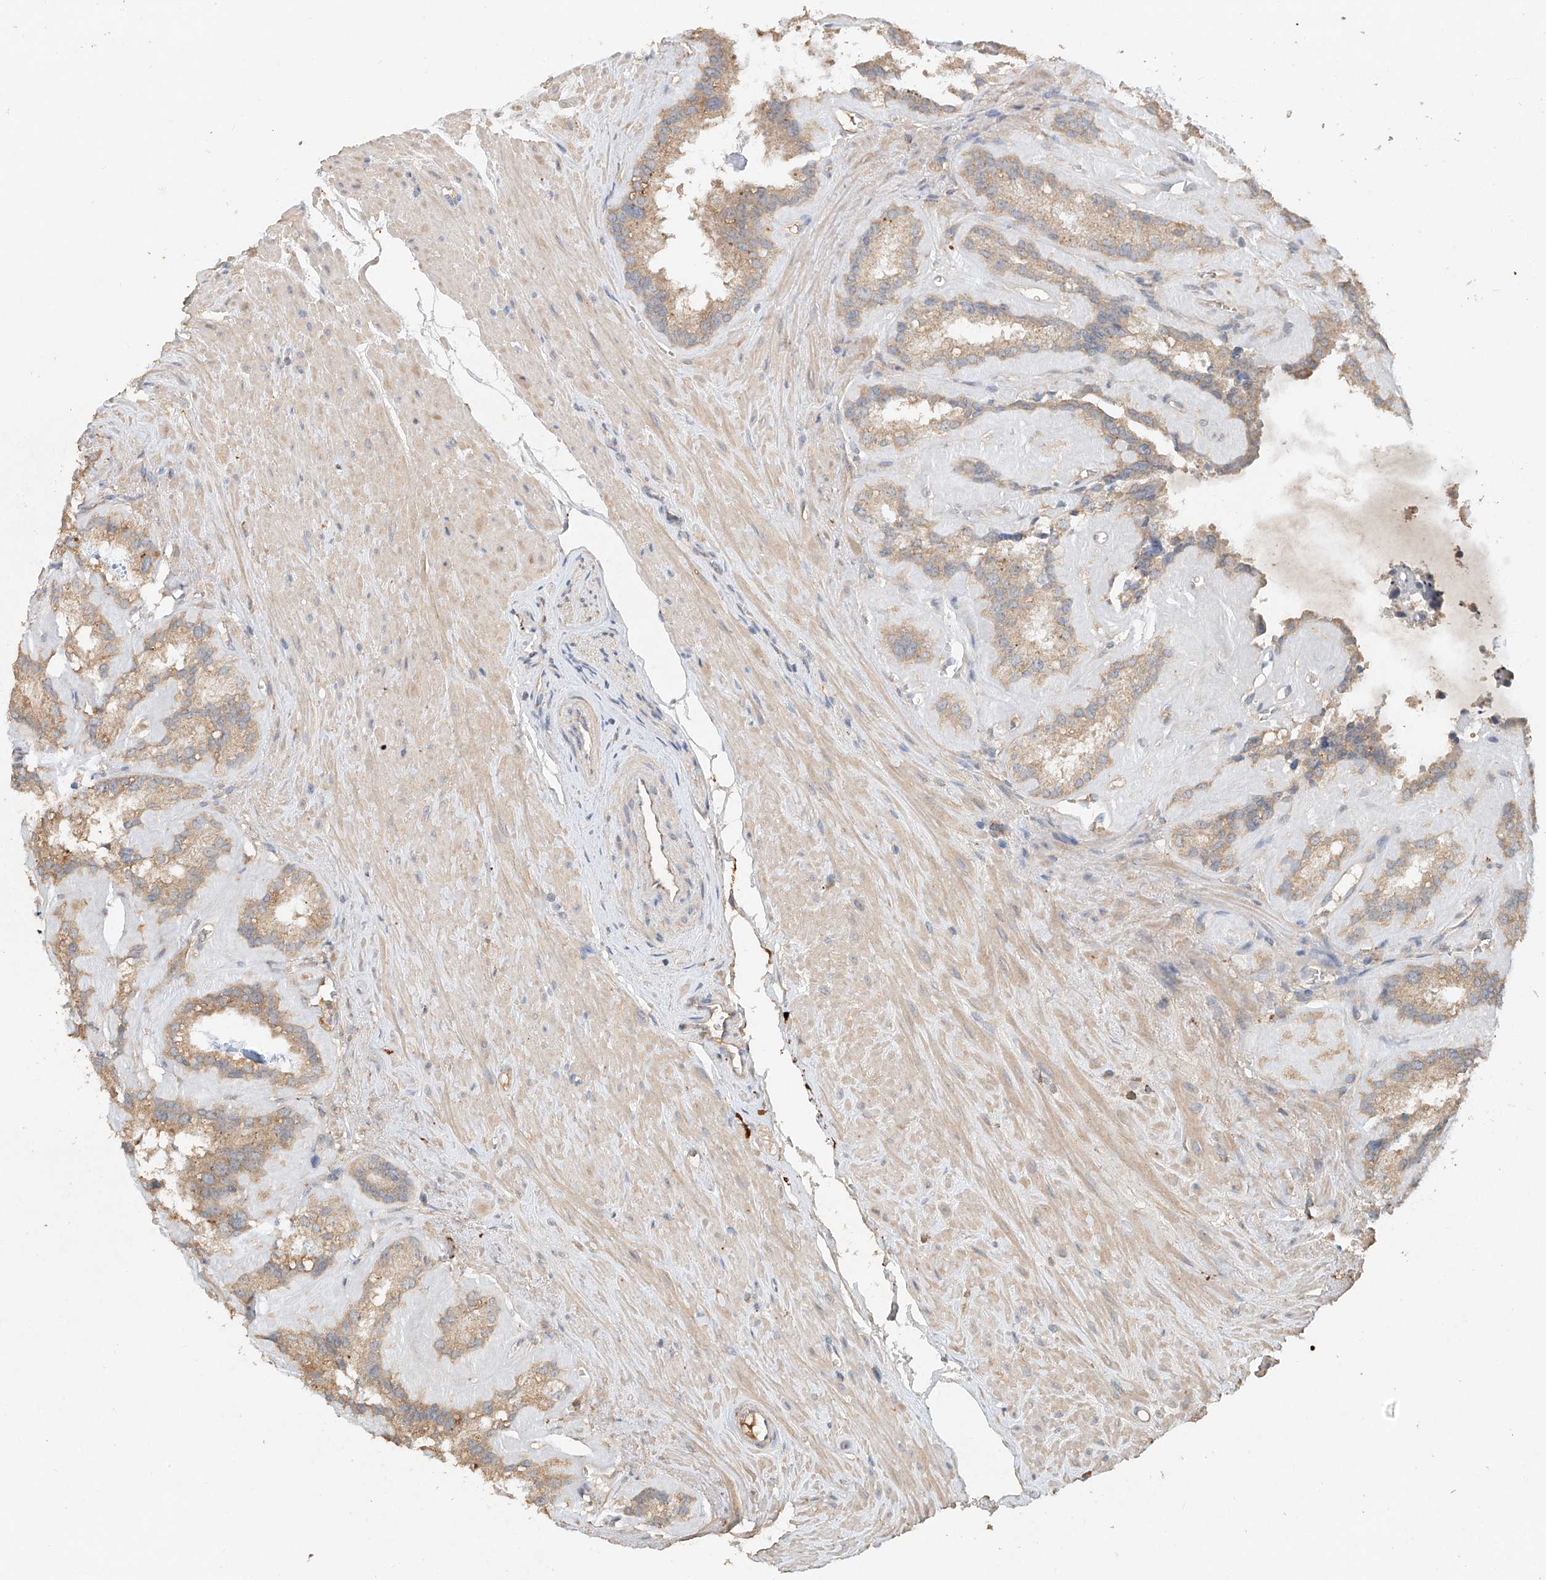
{"staining": {"intensity": "weak", "quantity": ">75%", "location": "cytoplasmic/membranous"}, "tissue": "seminal vesicle", "cell_type": "Glandular cells", "image_type": "normal", "snomed": [{"axis": "morphology", "description": "Normal tissue, NOS"}, {"axis": "topography", "description": "Prostate"}, {"axis": "topography", "description": "Seminal veicle"}], "caption": "Immunohistochemistry (IHC) of unremarkable human seminal vesicle reveals low levels of weak cytoplasmic/membranous expression in approximately >75% of glandular cells. (IHC, brightfield microscopy, high magnification).", "gene": "GNB1L", "patient": {"sex": "male", "age": 59}}